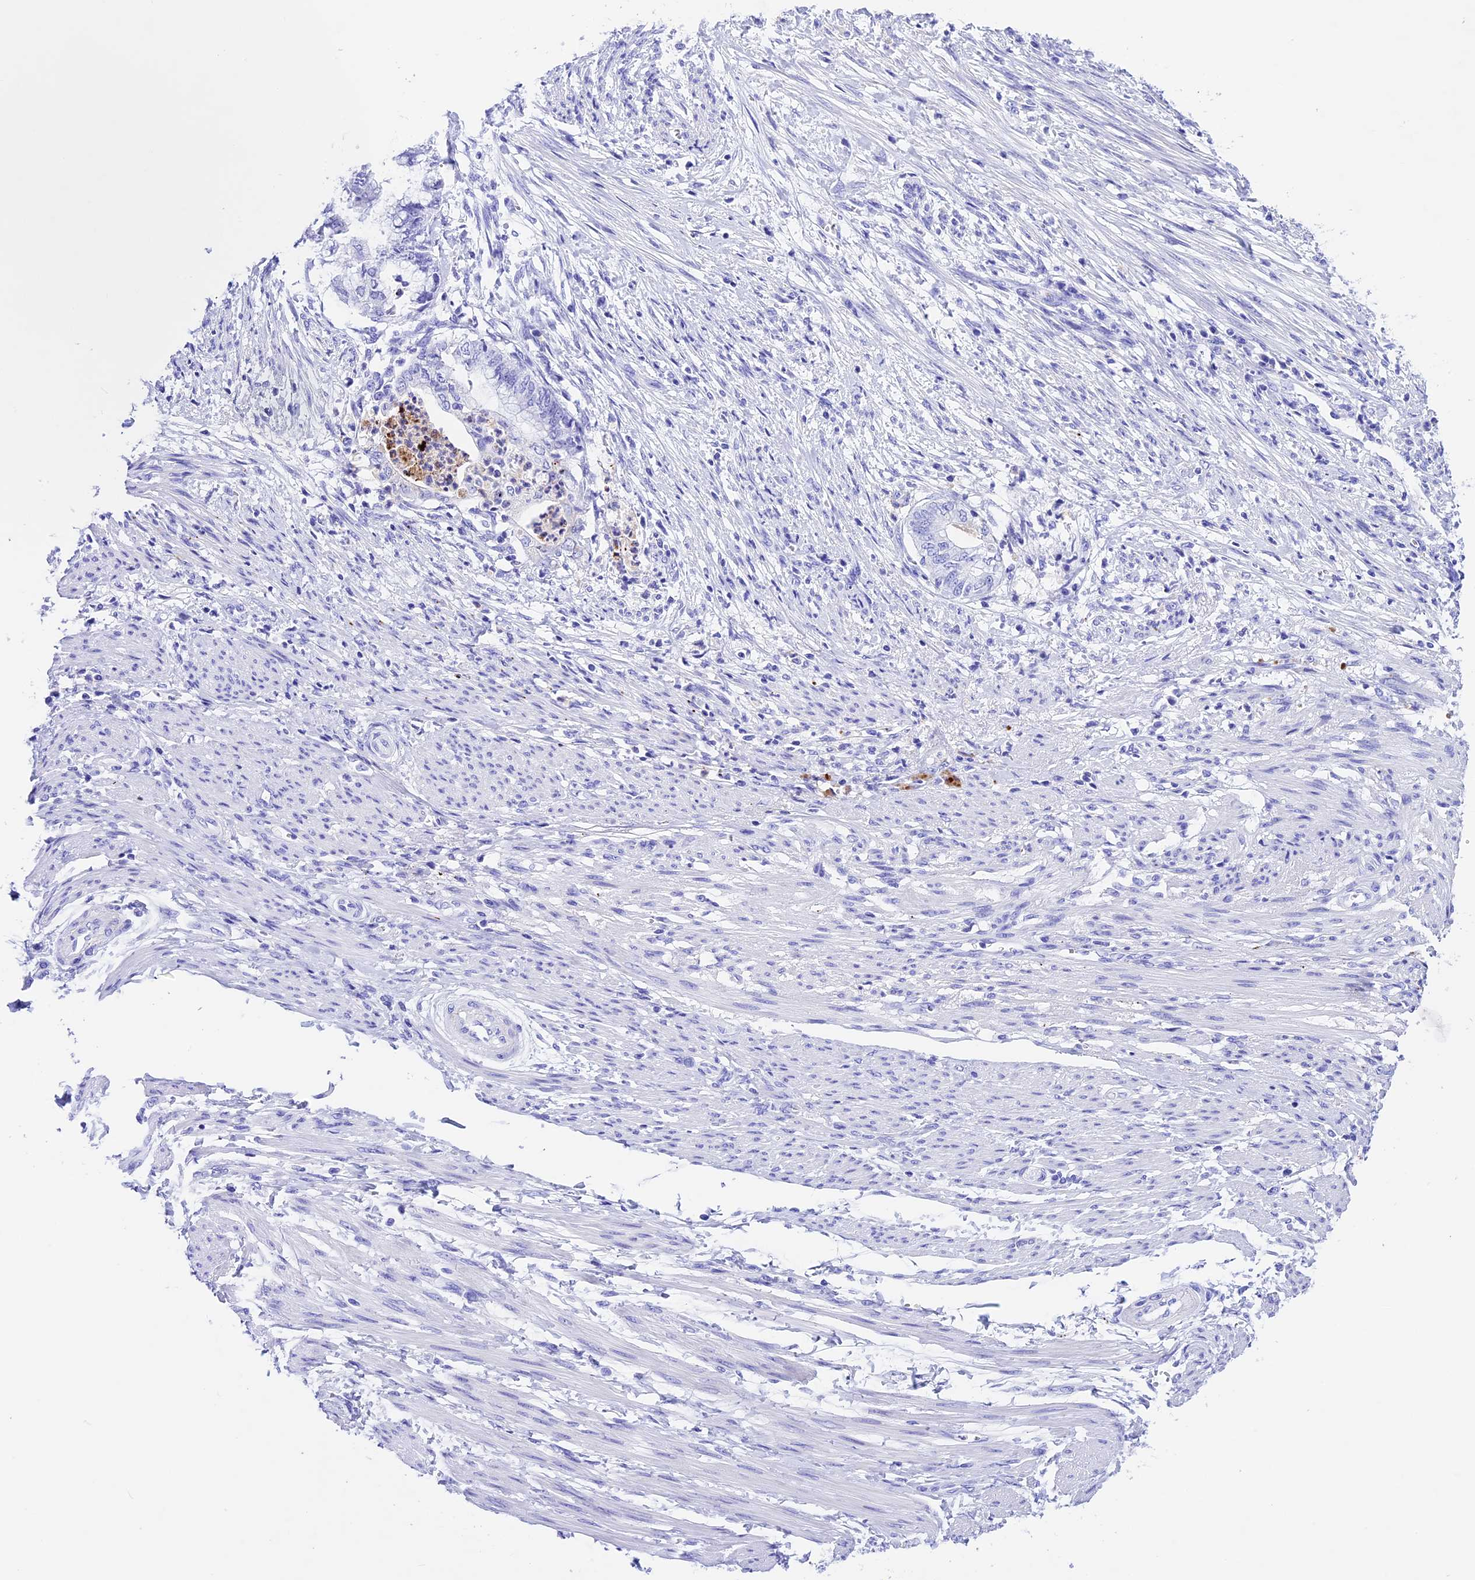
{"staining": {"intensity": "negative", "quantity": "none", "location": "none"}, "tissue": "endometrial cancer", "cell_type": "Tumor cells", "image_type": "cancer", "snomed": [{"axis": "morphology", "description": "Necrosis, NOS"}, {"axis": "morphology", "description": "Adenocarcinoma, NOS"}, {"axis": "topography", "description": "Endometrium"}], "caption": "This is an immunohistochemistry (IHC) histopathology image of human endometrial cancer. There is no positivity in tumor cells.", "gene": "PSG11", "patient": {"sex": "female", "age": 79}}